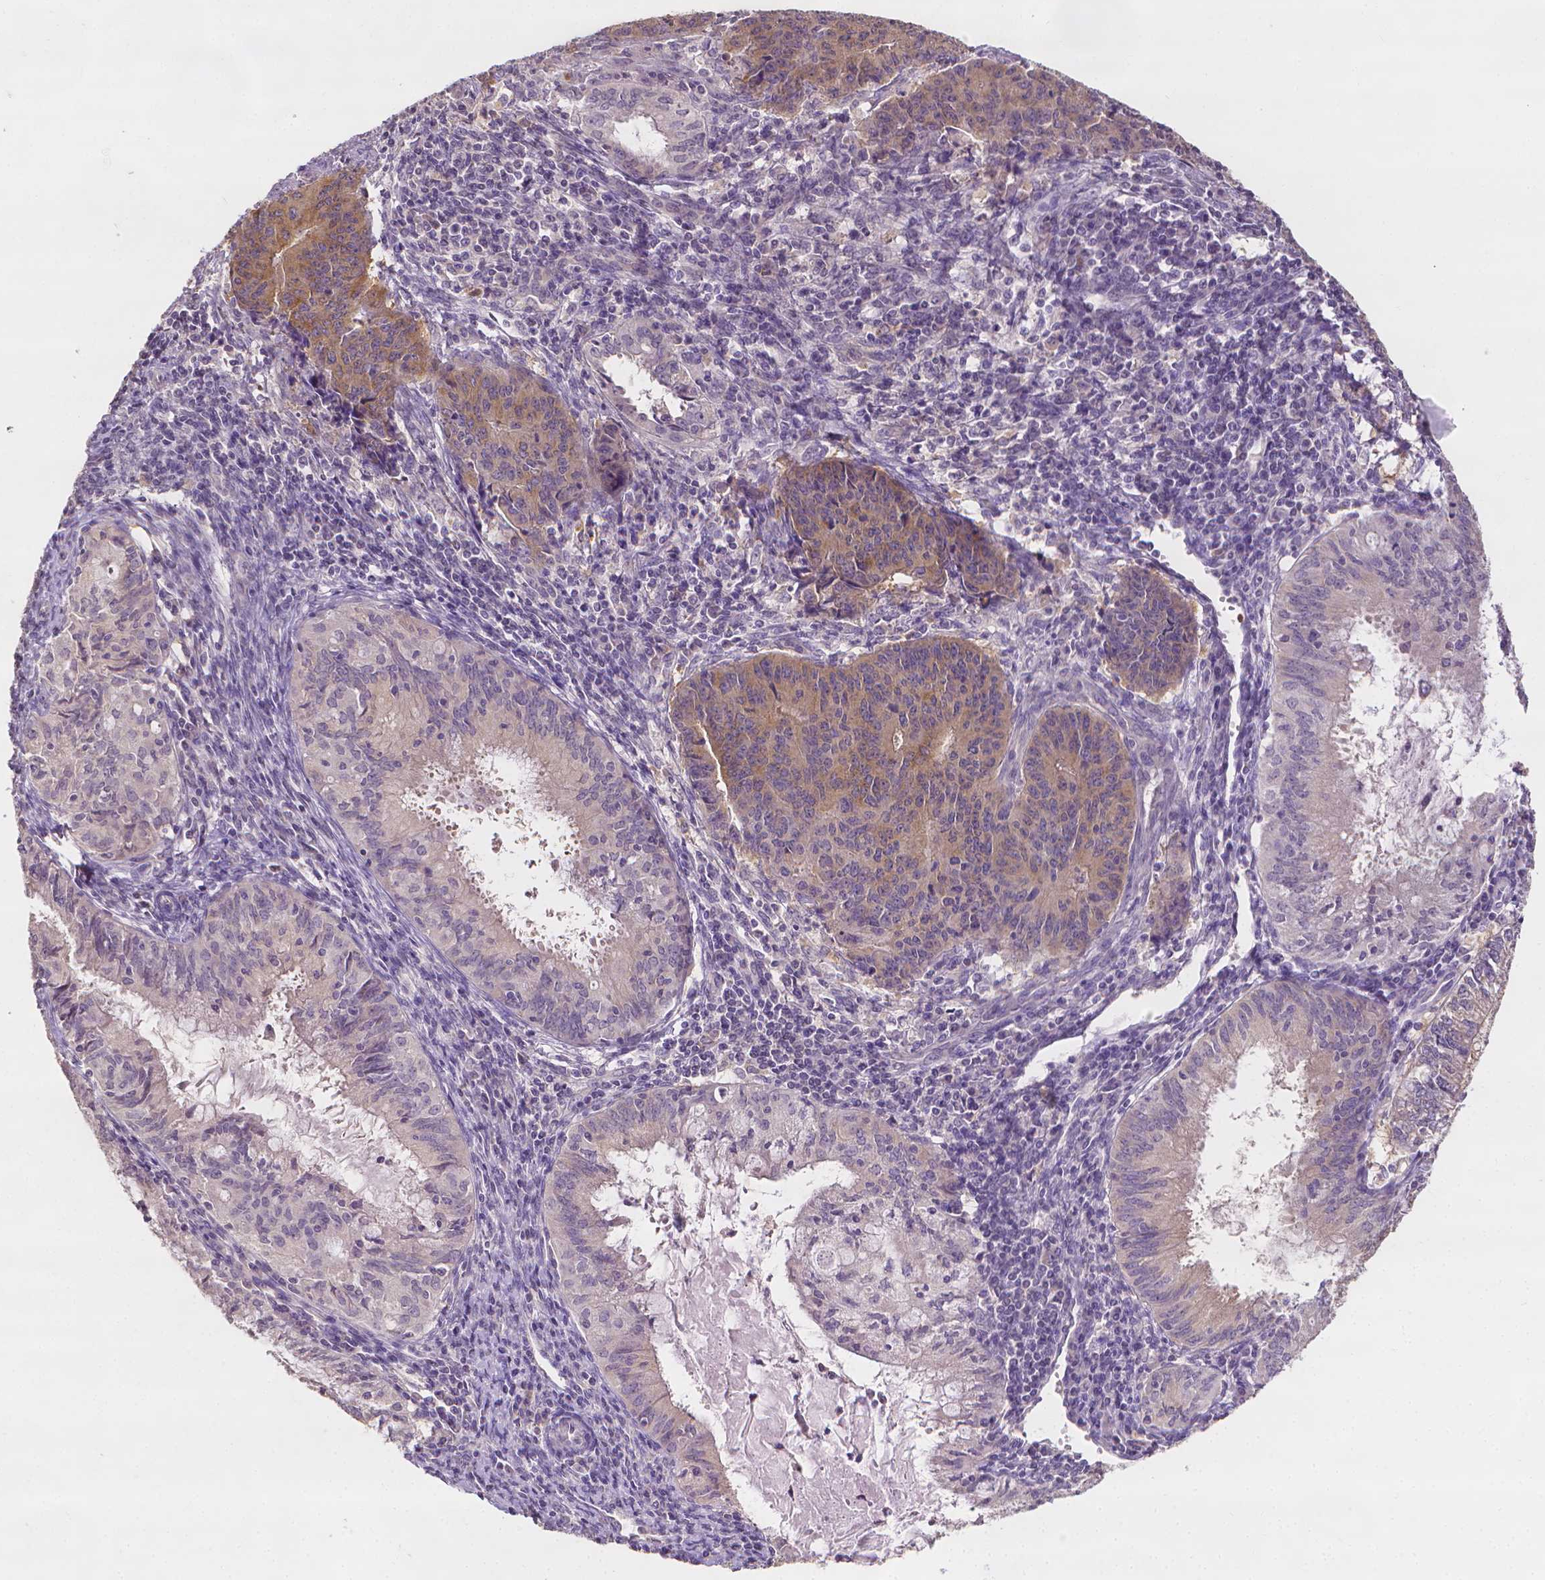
{"staining": {"intensity": "moderate", "quantity": "<25%", "location": "cytoplasmic/membranous"}, "tissue": "endometrial cancer", "cell_type": "Tumor cells", "image_type": "cancer", "snomed": [{"axis": "morphology", "description": "Adenocarcinoma, NOS"}, {"axis": "topography", "description": "Endometrium"}], "caption": "IHC staining of adenocarcinoma (endometrial), which shows low levels of moderate cytoplasmic/membranous staining in about <25% of tumor cells indicating moderate cytoplasmic/membranous protein expression. The staining was performed using DAB (brown) for protein detection and nuclei were counterstained in hematoxylin (blue).", "gene": "FASN", "patient": {"sex": "female", "age": 59}}